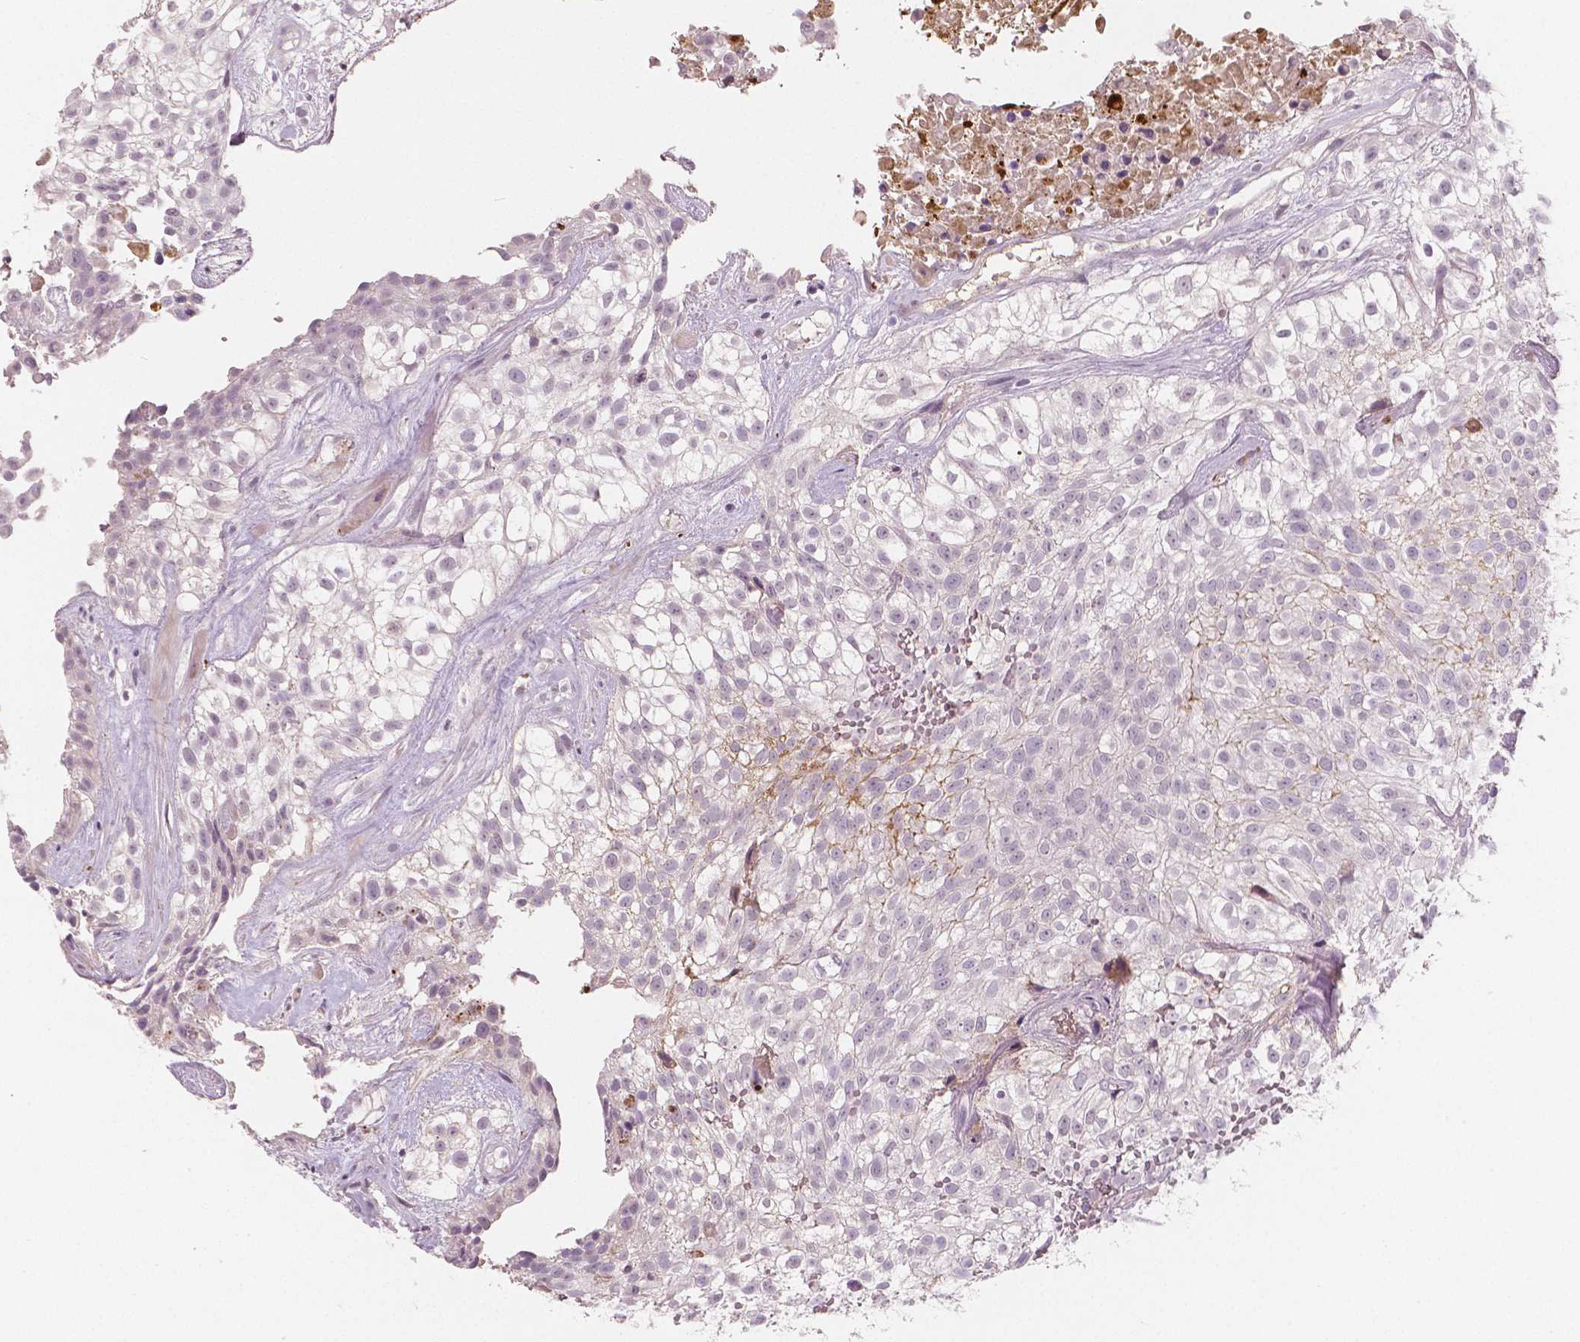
{"staining": {"intensity": "negative", "quantity": "none", "location": "none"}, "tissue": "urothelial cancer", "cell_type": "Tumor cells", "image_type": "cancer", "snomed": [{"axis": "morphology", "description": "Urothelial carcinoma, High grade"}, {"axis": "topography", "description": "Urinary bladder"}], "caption": "The immunohistochemistry (IHC) micrograph has no significant positivity in tumor cells of urothelial cancer tissue.", "gene": "APOA4", "patient": {"sex": "male", "age": 56}}